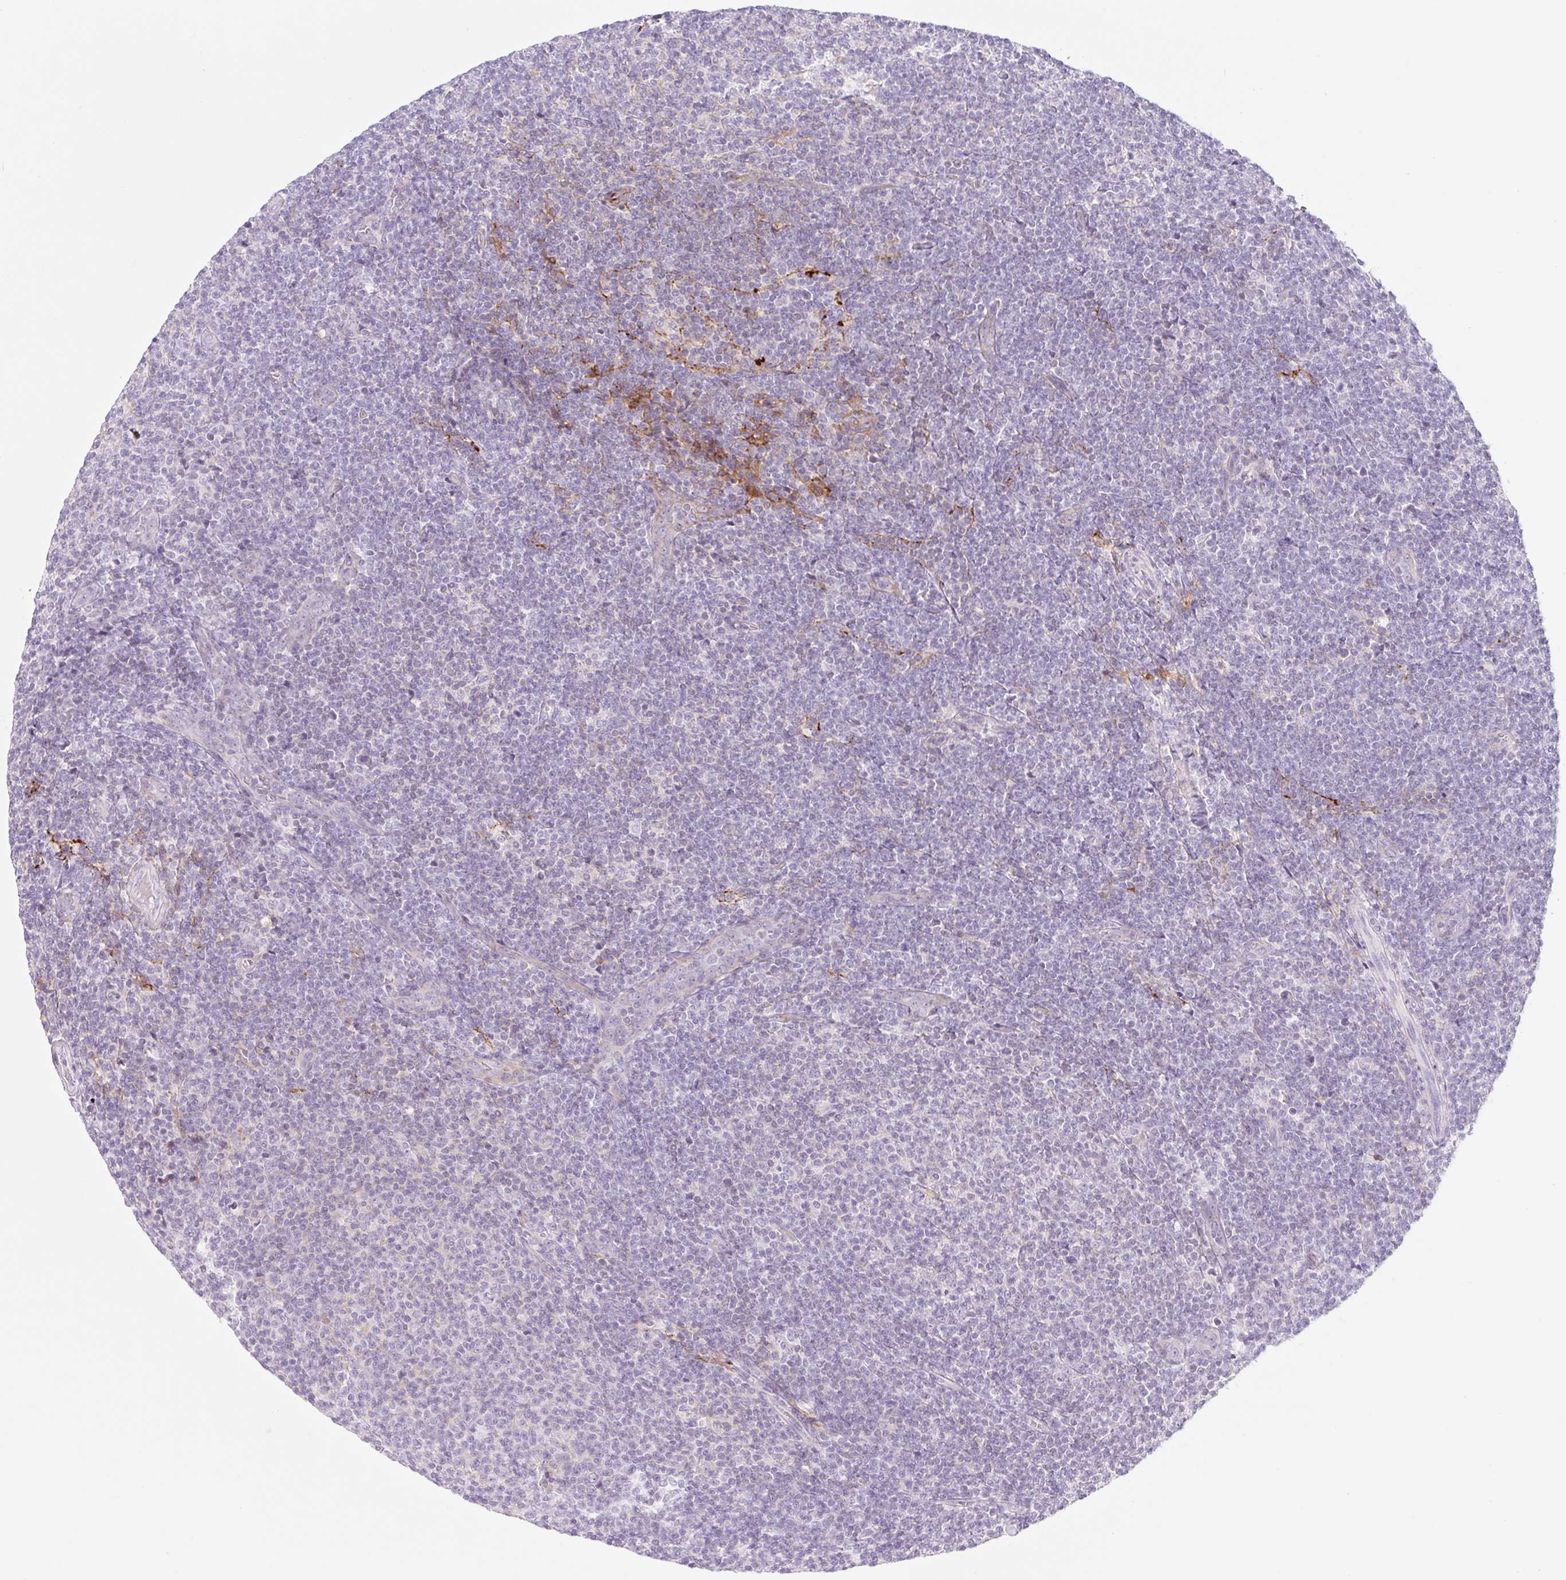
{"staining": {"intensity": "negative", "quantity": "none", "location": "none"}, "tissue": "lymphoma", "cell_type": "Tumor cells", "image_type": "cancer", "snomed": [{"axis": "morphology", "description": "Malignant lymphoma, non-Hodgkin's type, Low grade"}, {"axis": "topography", "description": "Lymph node"}], "caption": "High magnification brightfield microscopy of lymphoma stained with DAB (brown) and counterstained with hematoxylin (blue): tumor cells show no significant expression. Brightfield microscopy of immunohistochemistry (IHC) stained with DAB (brown) and hematoxylin (blue), captured at high magnification.", "gene": "LYVE1", "patient": {"sex": "male", "age": 66}}